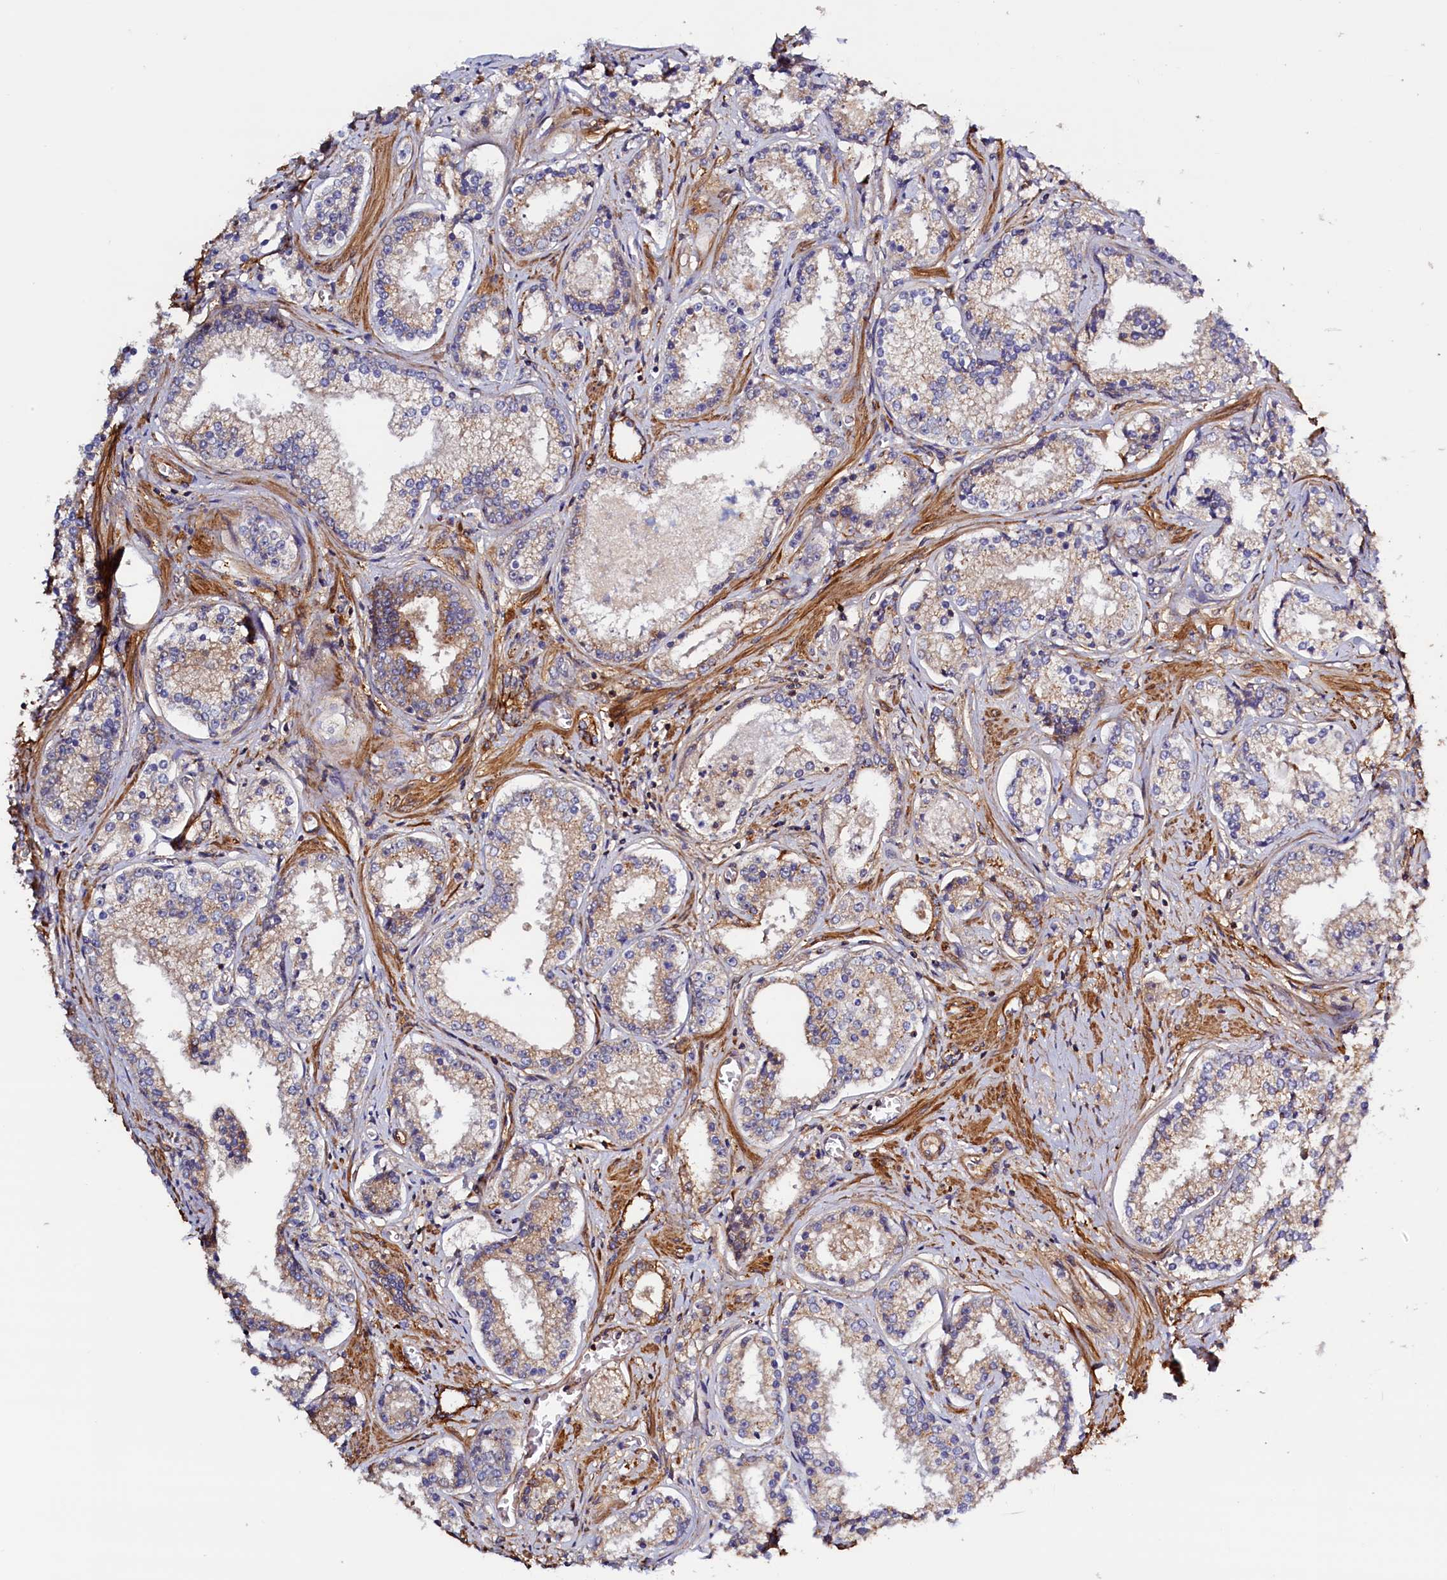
{"staining": {"intensity": "weak", "quantity": ">75%", "location": "cytoplasmic/membranous"}, "tissue": "prostate cancer", "cell_type": "Tumor cells", "image_type": "cancer", "snomed": [{"axis": "morphology", "description": "Adenocarcinoma, High grade"}, {"axis": "topography", "description": "Prostate"}], "caption": "Brown immunohistochemical staining in human prostate cancer exhibits weak cytoplasmic/membranous positivity in approximately >75% of tumor cells.", "gene": "DUOXA1", "patient": {"sex": "male", "age": 58}}